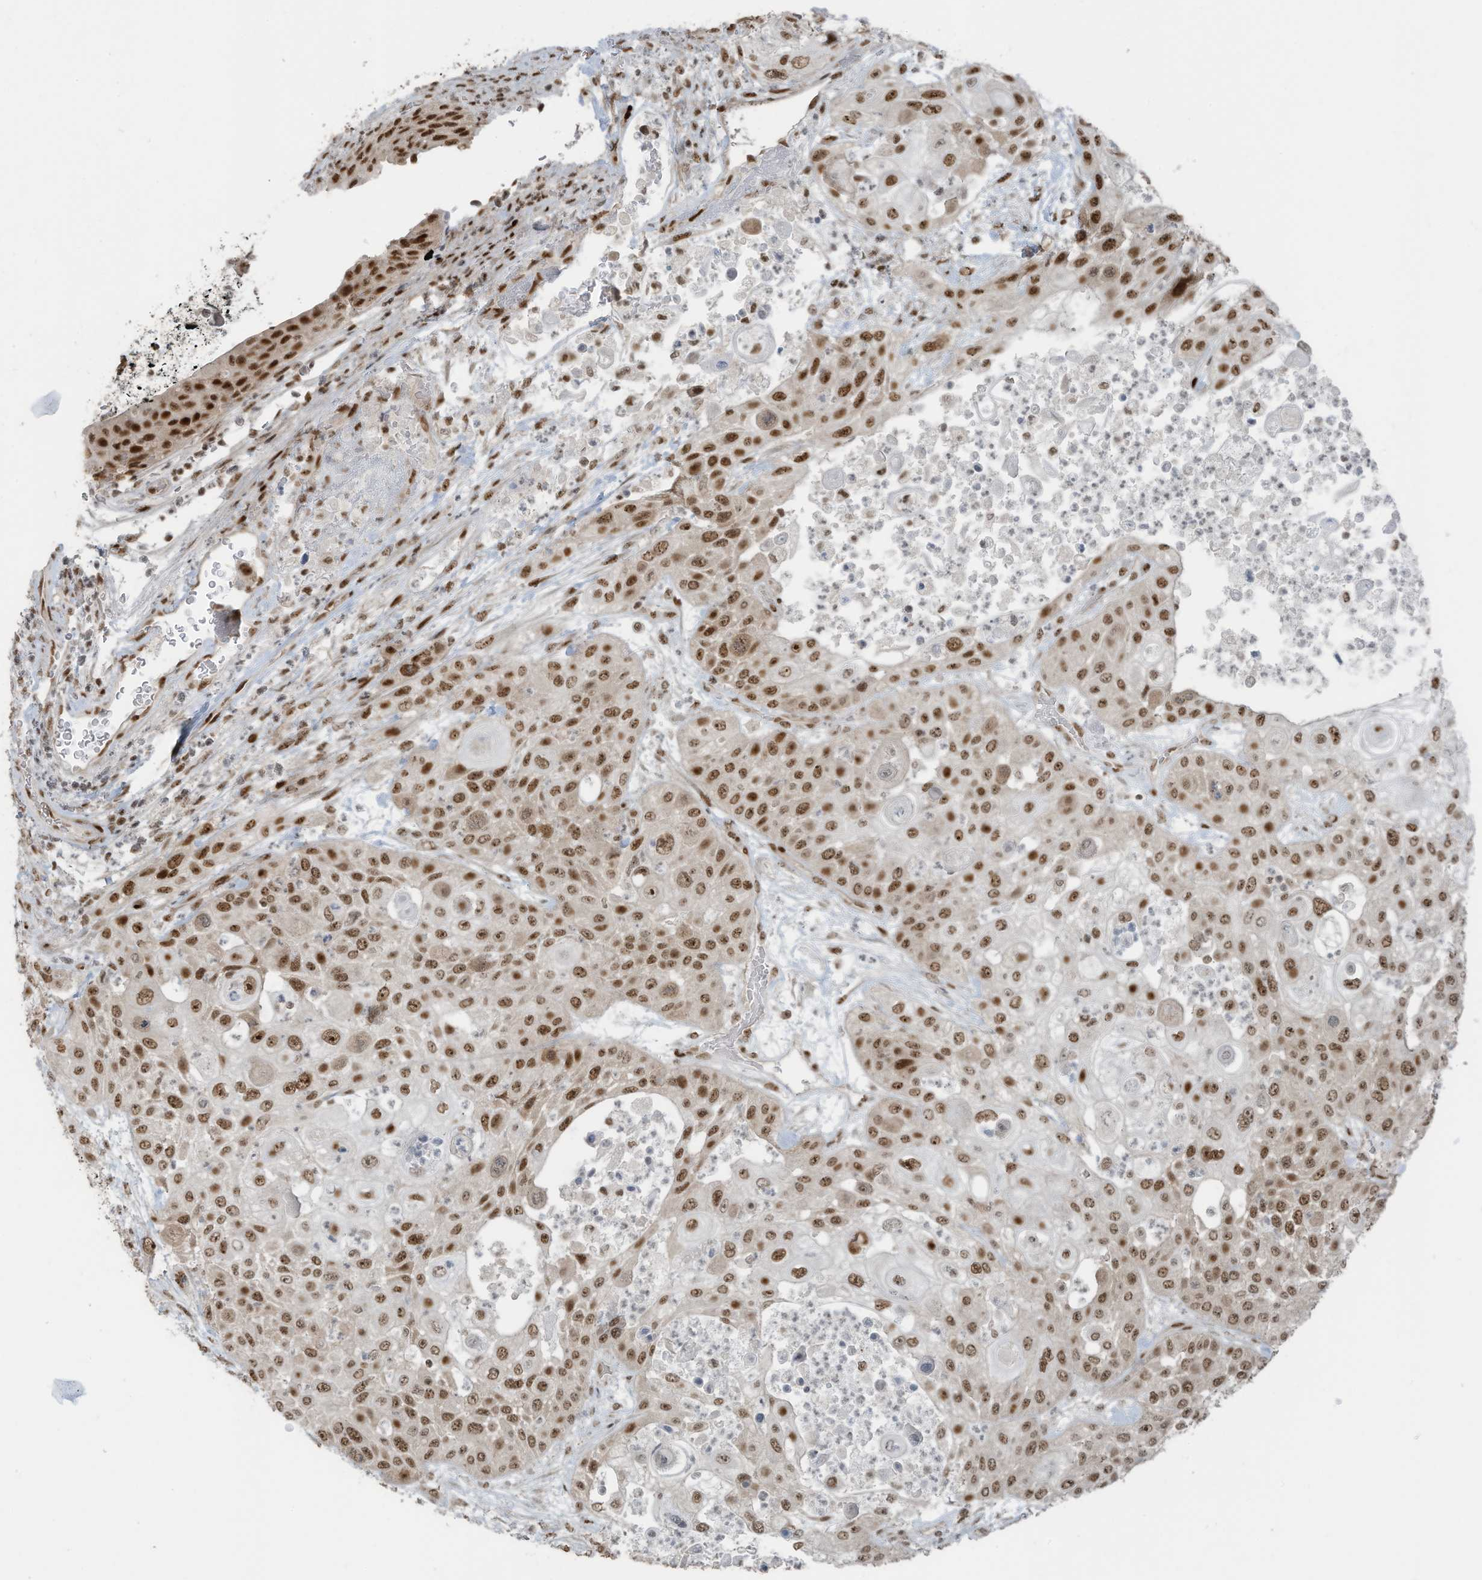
{"staining": {"intensity": "moderate", "quantity": ">75%", "location": "nuclear"}, "tissue": "urothelial cancer", "cell_type": "Tumor cells", "image_type": "cancer", "snomed": [{"axis": "morphology", "description": "Urothelial carcinoma, High grade"}, {"axis": "topography", "description": "Urinary bladder"}], "caption": "IHC histopathology image of neoplastic tissue: urothelial cancer stained using IHC exhibits medium levels of moderate protein expression localized specifically in the nuclear of tumor cells, appearing as a nuclear brown color.", "gene": "PCNP", "patient": {"sex": "female", "age": 79}}